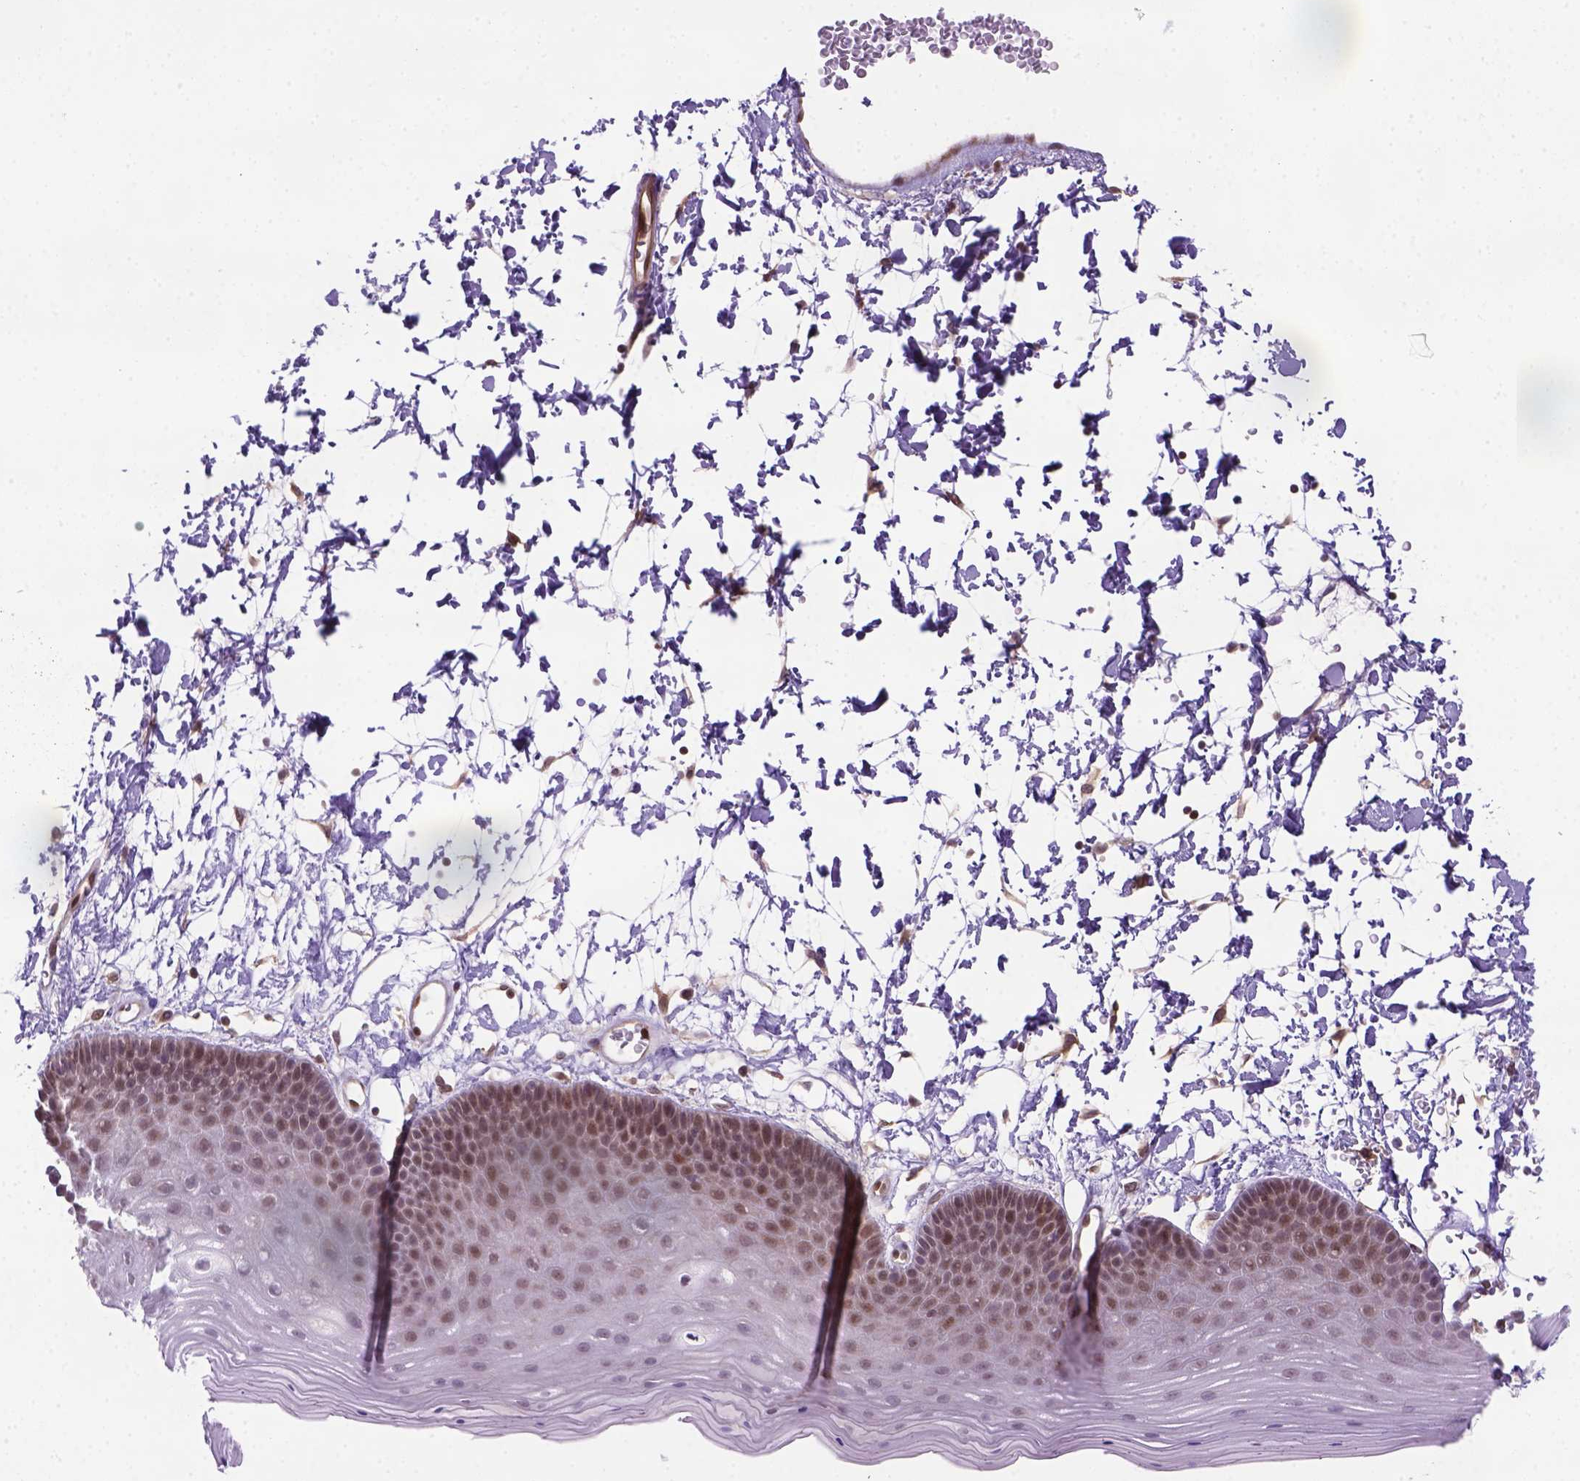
{"staining": {"intensity": "moderate", "quantity": "25%-75%", "location": "cytoplasmic/membranous,nuclear"}, "tissue": "skin", "cell_type": "Epidermal cells", "image_type": "normal", "snomed": [{"axis": "morphology", "description": "Normal tissue, NOS"}, {"axis": "topography", "description": "Anal"}], "caption": "There is medium levels of moderate cytoplasmic/membranous,nuclear expression in epidermal cells of unremarkable skin, as demonstrated by immunohistochemical staining (brown color).", "gene": "MGMT", "patient": {"sex": "male", "age": 53}}